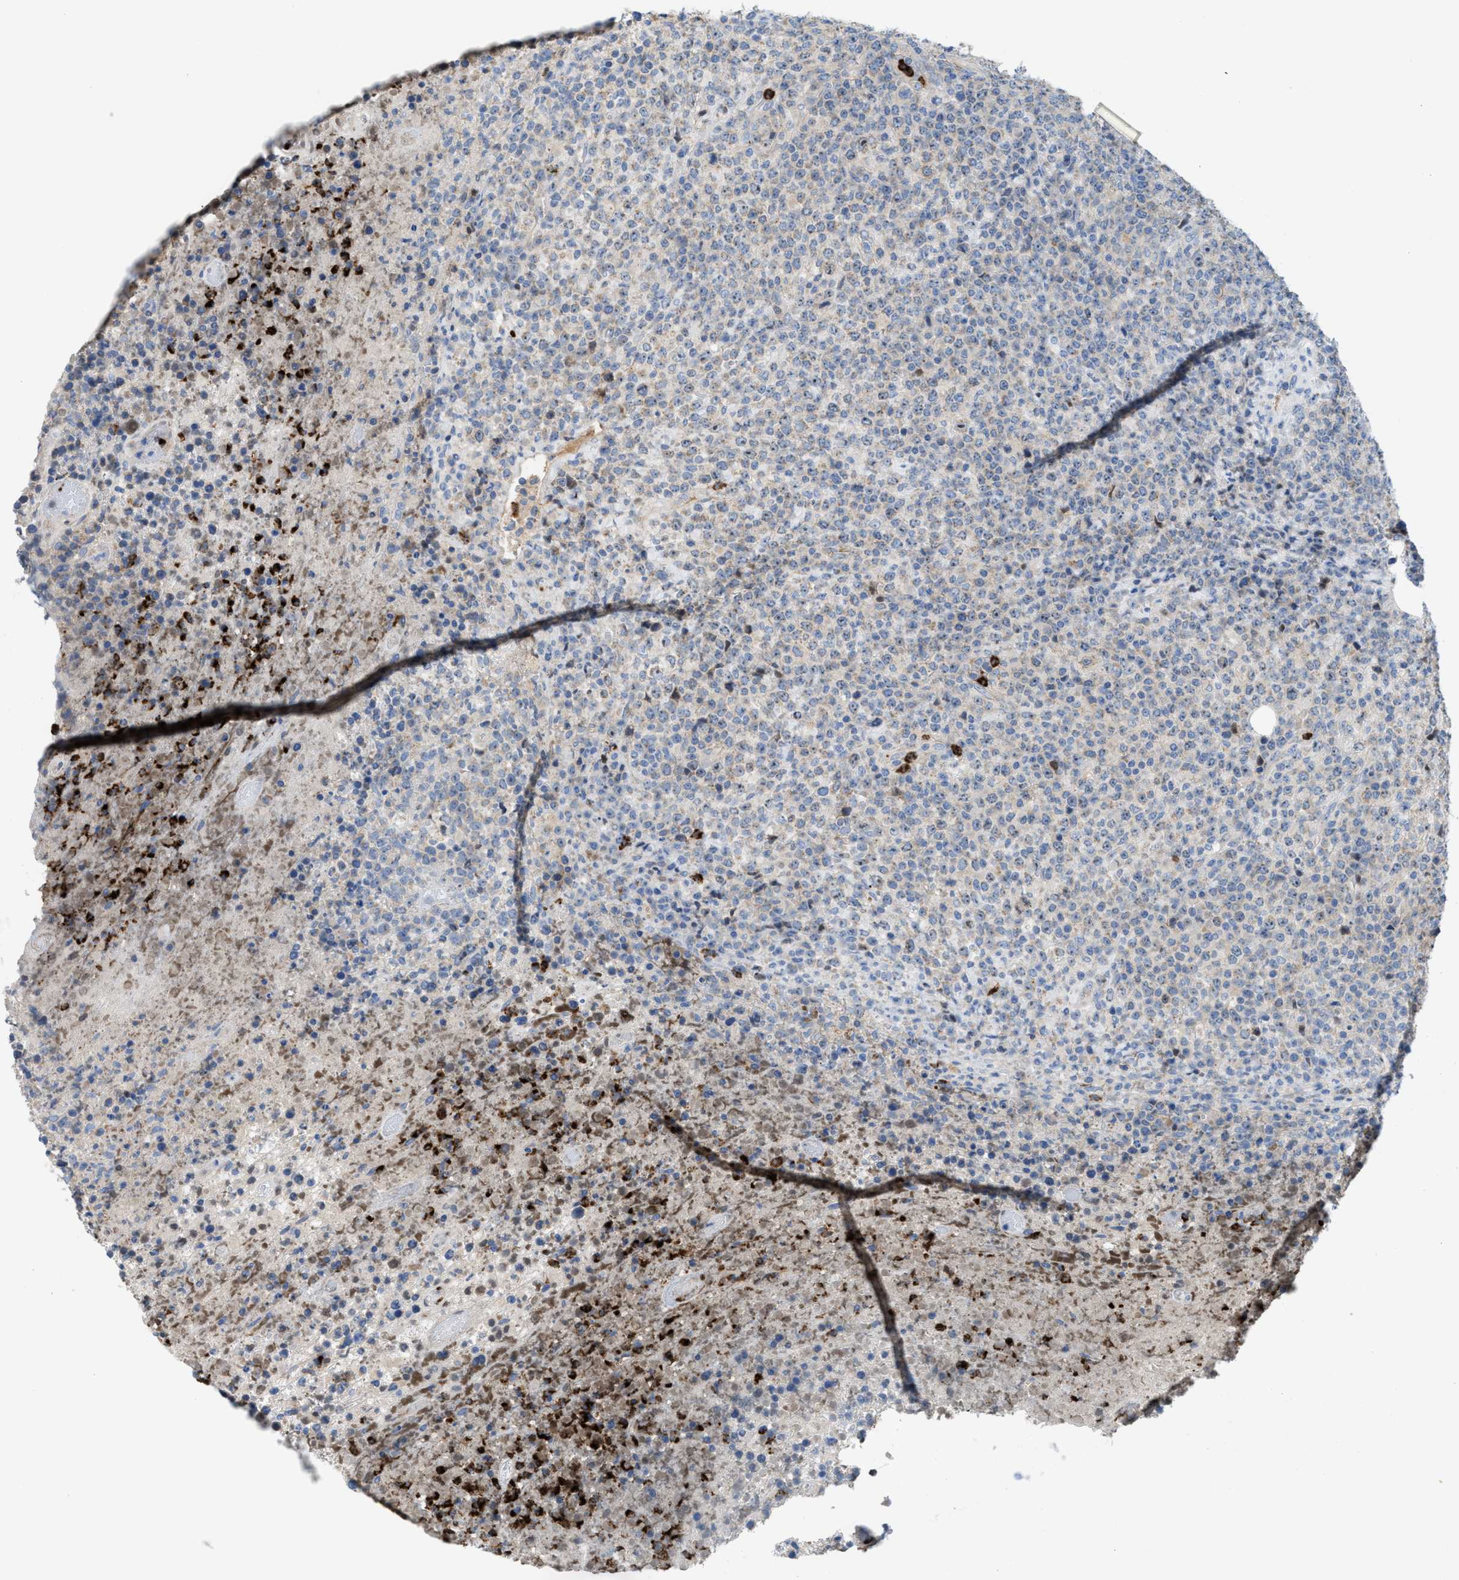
{"staining": {"intensity": "weak", "quantity": "<25%", "location": "cytoplasmic/membranous"}, "tissue": "lymphoma", "cell_type": "Tumor cells", "image_type": "cancer", "snomed": [{"axis": "morphology", "description": "Malignant lymphoma, non-Hodgkin's type, High grade"}, {"axis": "topography", "description": "Lymph node"}], "caption": "Immunohistochemistry (IHC) photomicrograph of lymphoma stained for a protein (brown), which demonstrates no staining in tumor cells. (DAB immunohistochemistry with hematoxylin counter stain).", "gene": "CMTM1", "patient": {"sex": "male", "age": 13}}